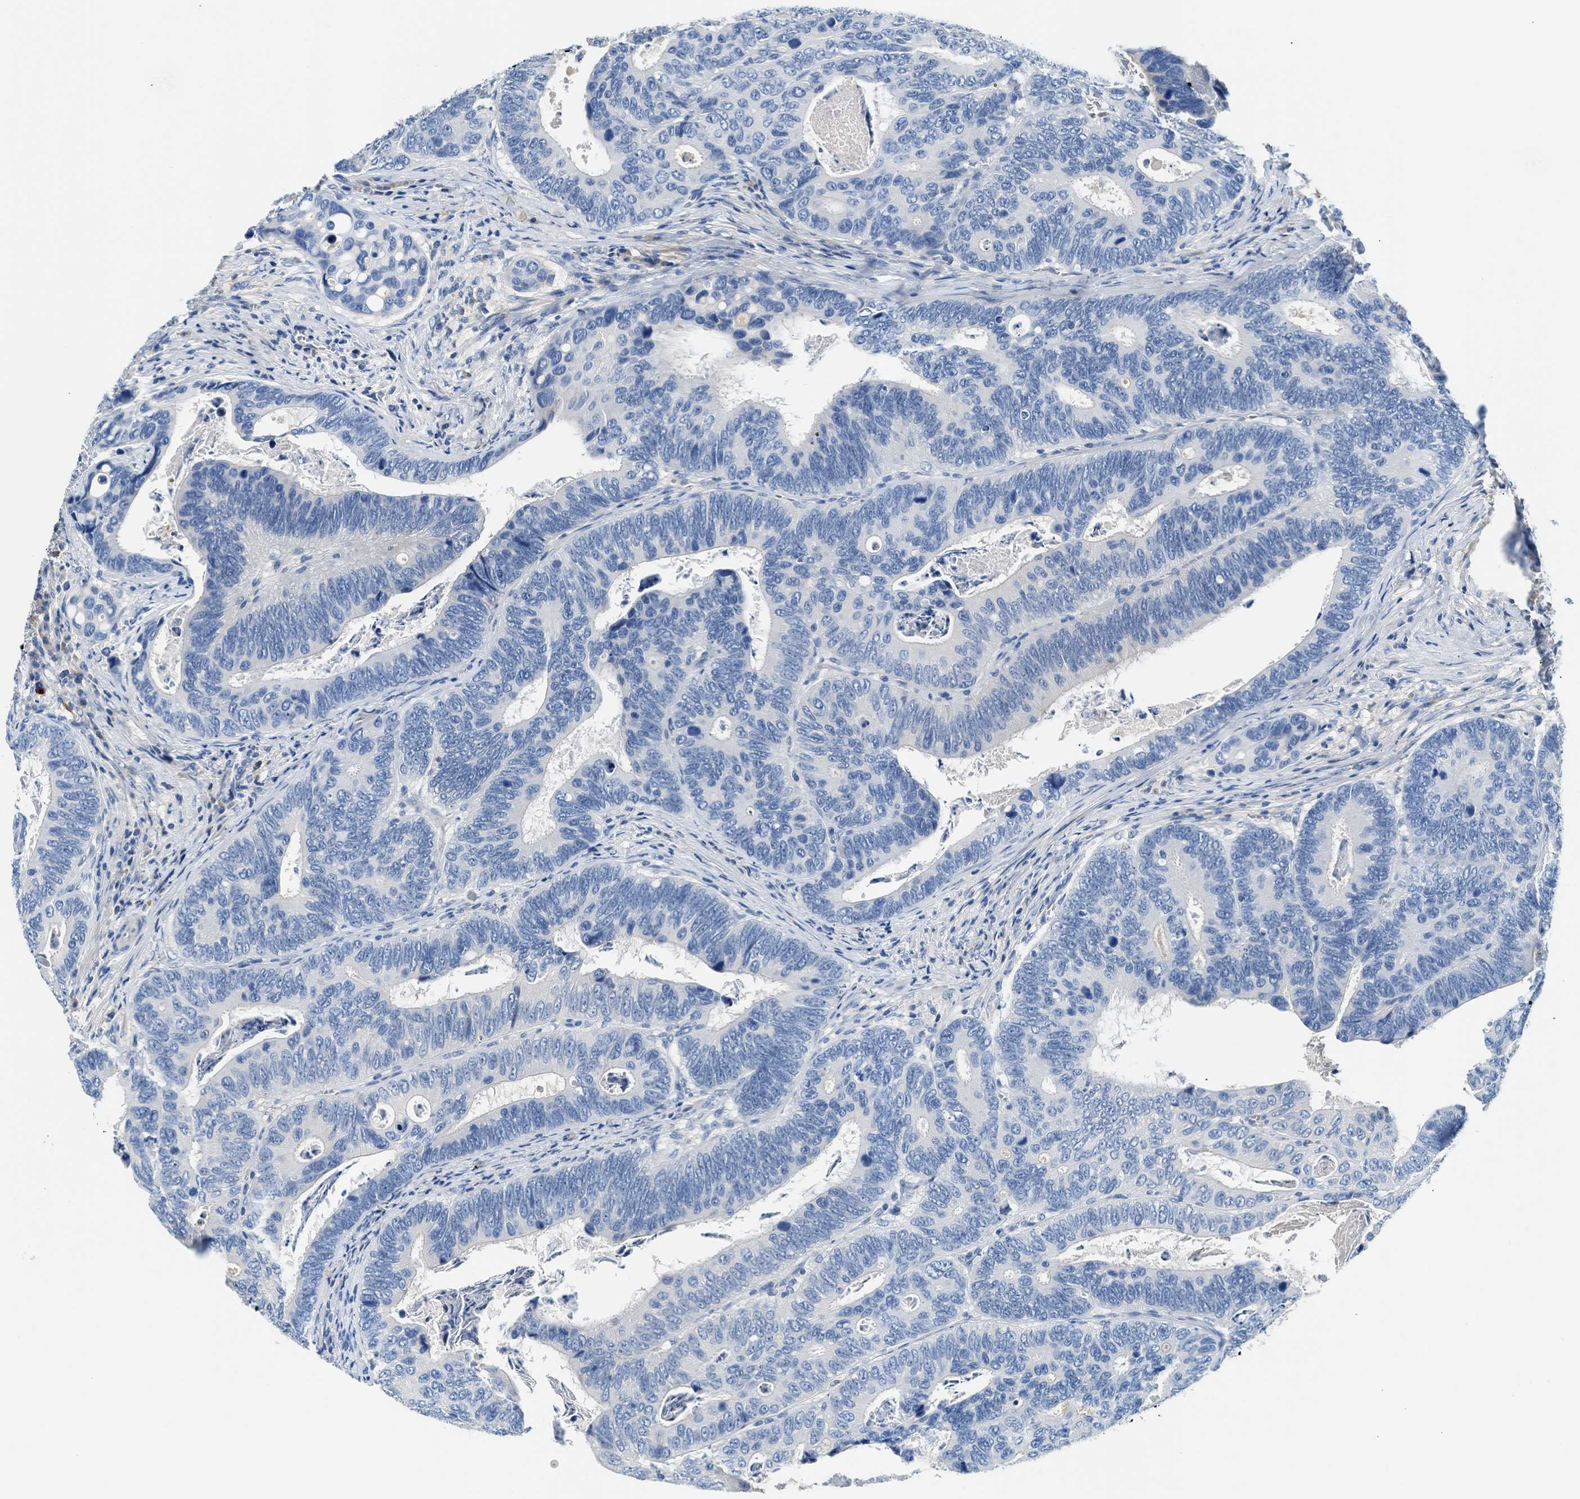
{"staining": {"intensity": "negative", "quantity": "none", "location": "none"}, "tissue": "colorectal cancer", "cell_type": "Tumor cells", "image_type": "cancer", "snomed": [{"axis": "morphology", "description": "Inflammation, NOS"}, {"axis": "morphology", "description": "Adenocarcinoma, NOS"}, {"axis": "topography", "description": "Colon"}], "caption": "High power microscopy histopathology image of an immunohistochemistry image of colorectal adenocarcinoma, revealing no significant expression in tumor cells.", "gene": "RWDD2B", "patient": {"sex": "male", "age": 72}}